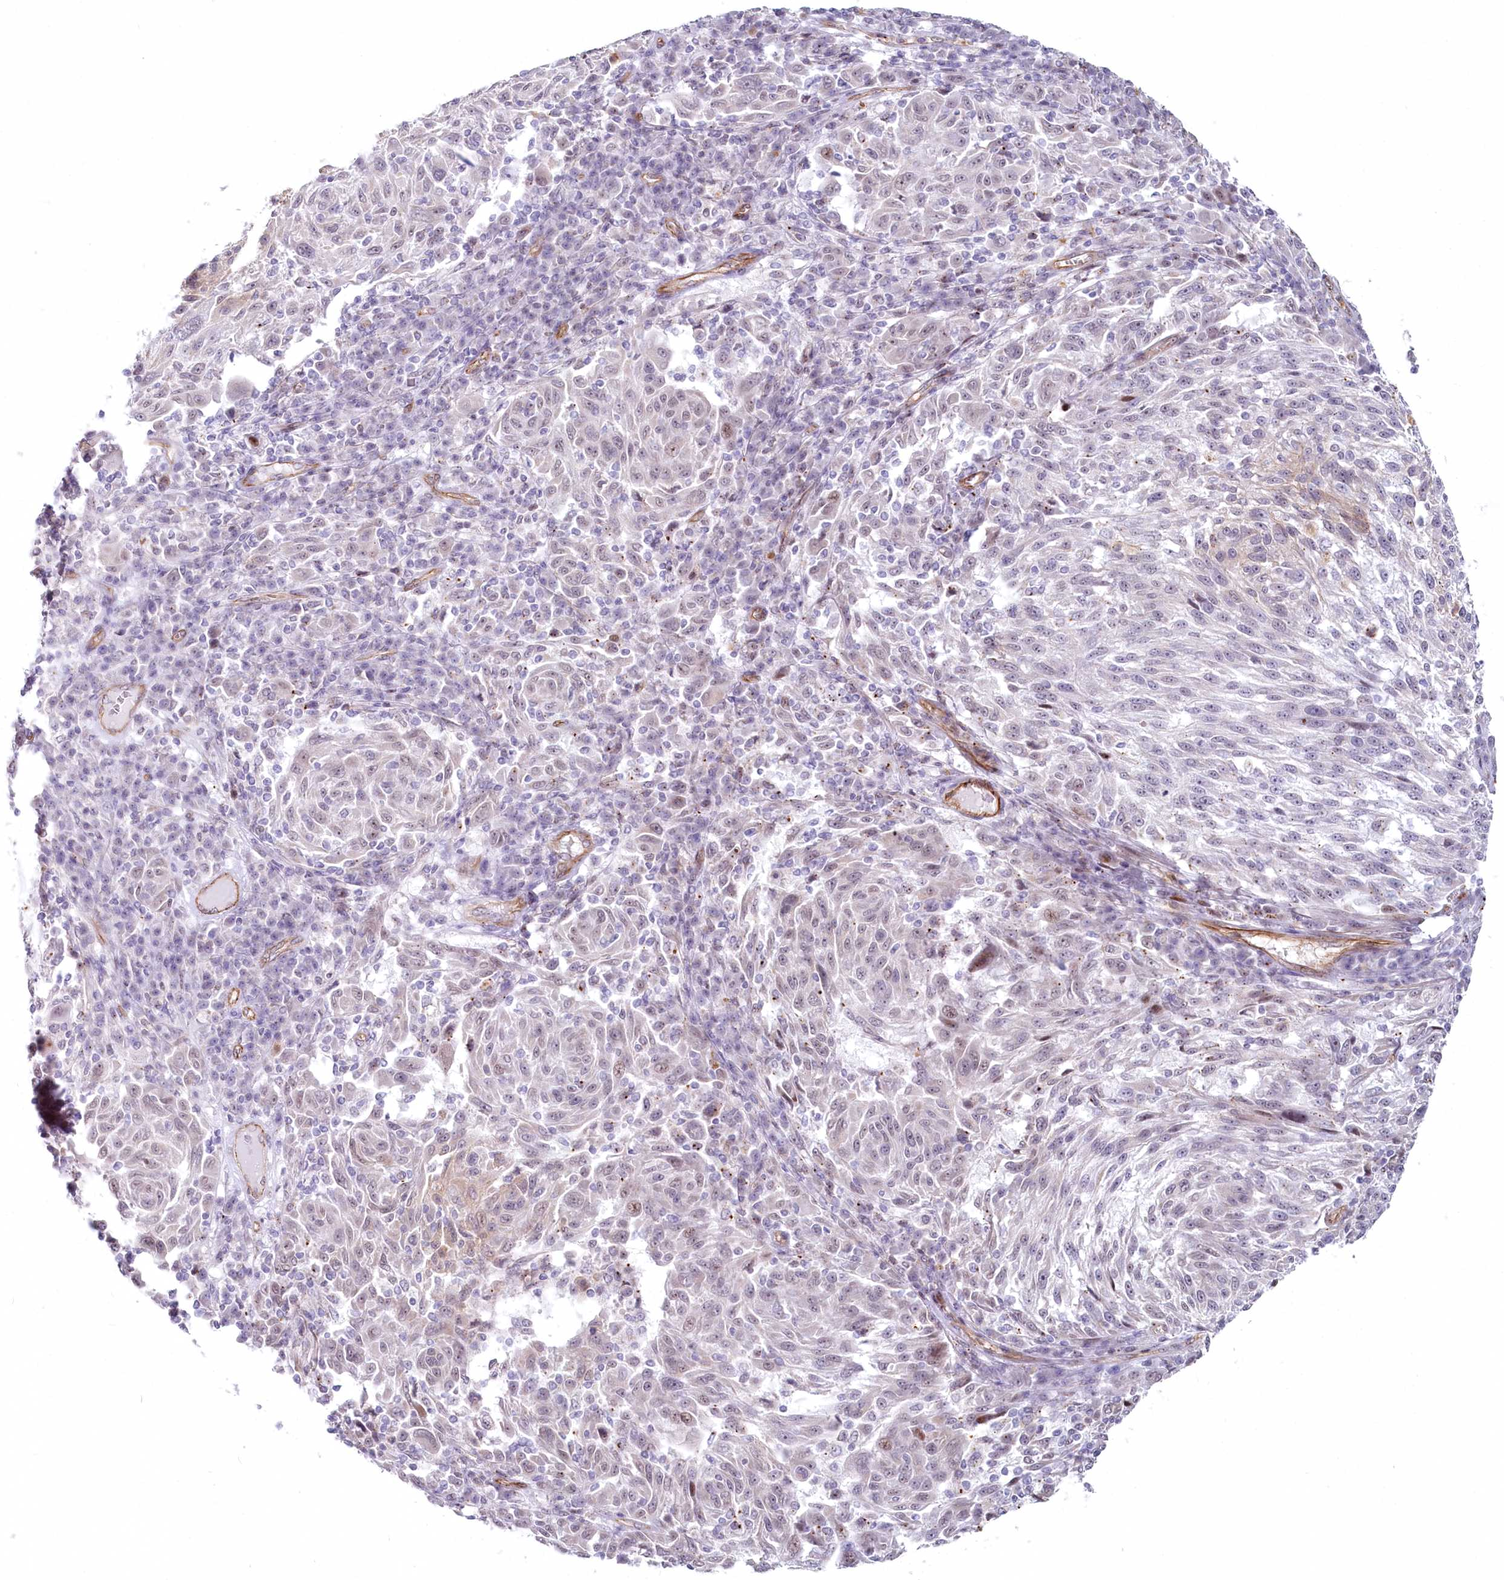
{"staining": {"intensity": "weak", "quantity": "<25%", "location": "nuclear"}, "tissue": "melanoma", "cell_type": "Tumor cells", "image_type": "cancer", "snomed": [{"axis": "morphology", "description": "Malignant melanoma, NOS"}, {"axis": "topography", "description": "Skin"}], "caption": "Photomicrograph shows no significant protein positivity in tumor cells of malignant melanoma. (Stains: DAB (3,3'-diaminobenzidine) IHC with hematoxylin counter stain, Microscopy: brightfield microscopy at high magnification).", "gene": "ABHD8", "patient": {"sex": "male", "age": 53}}